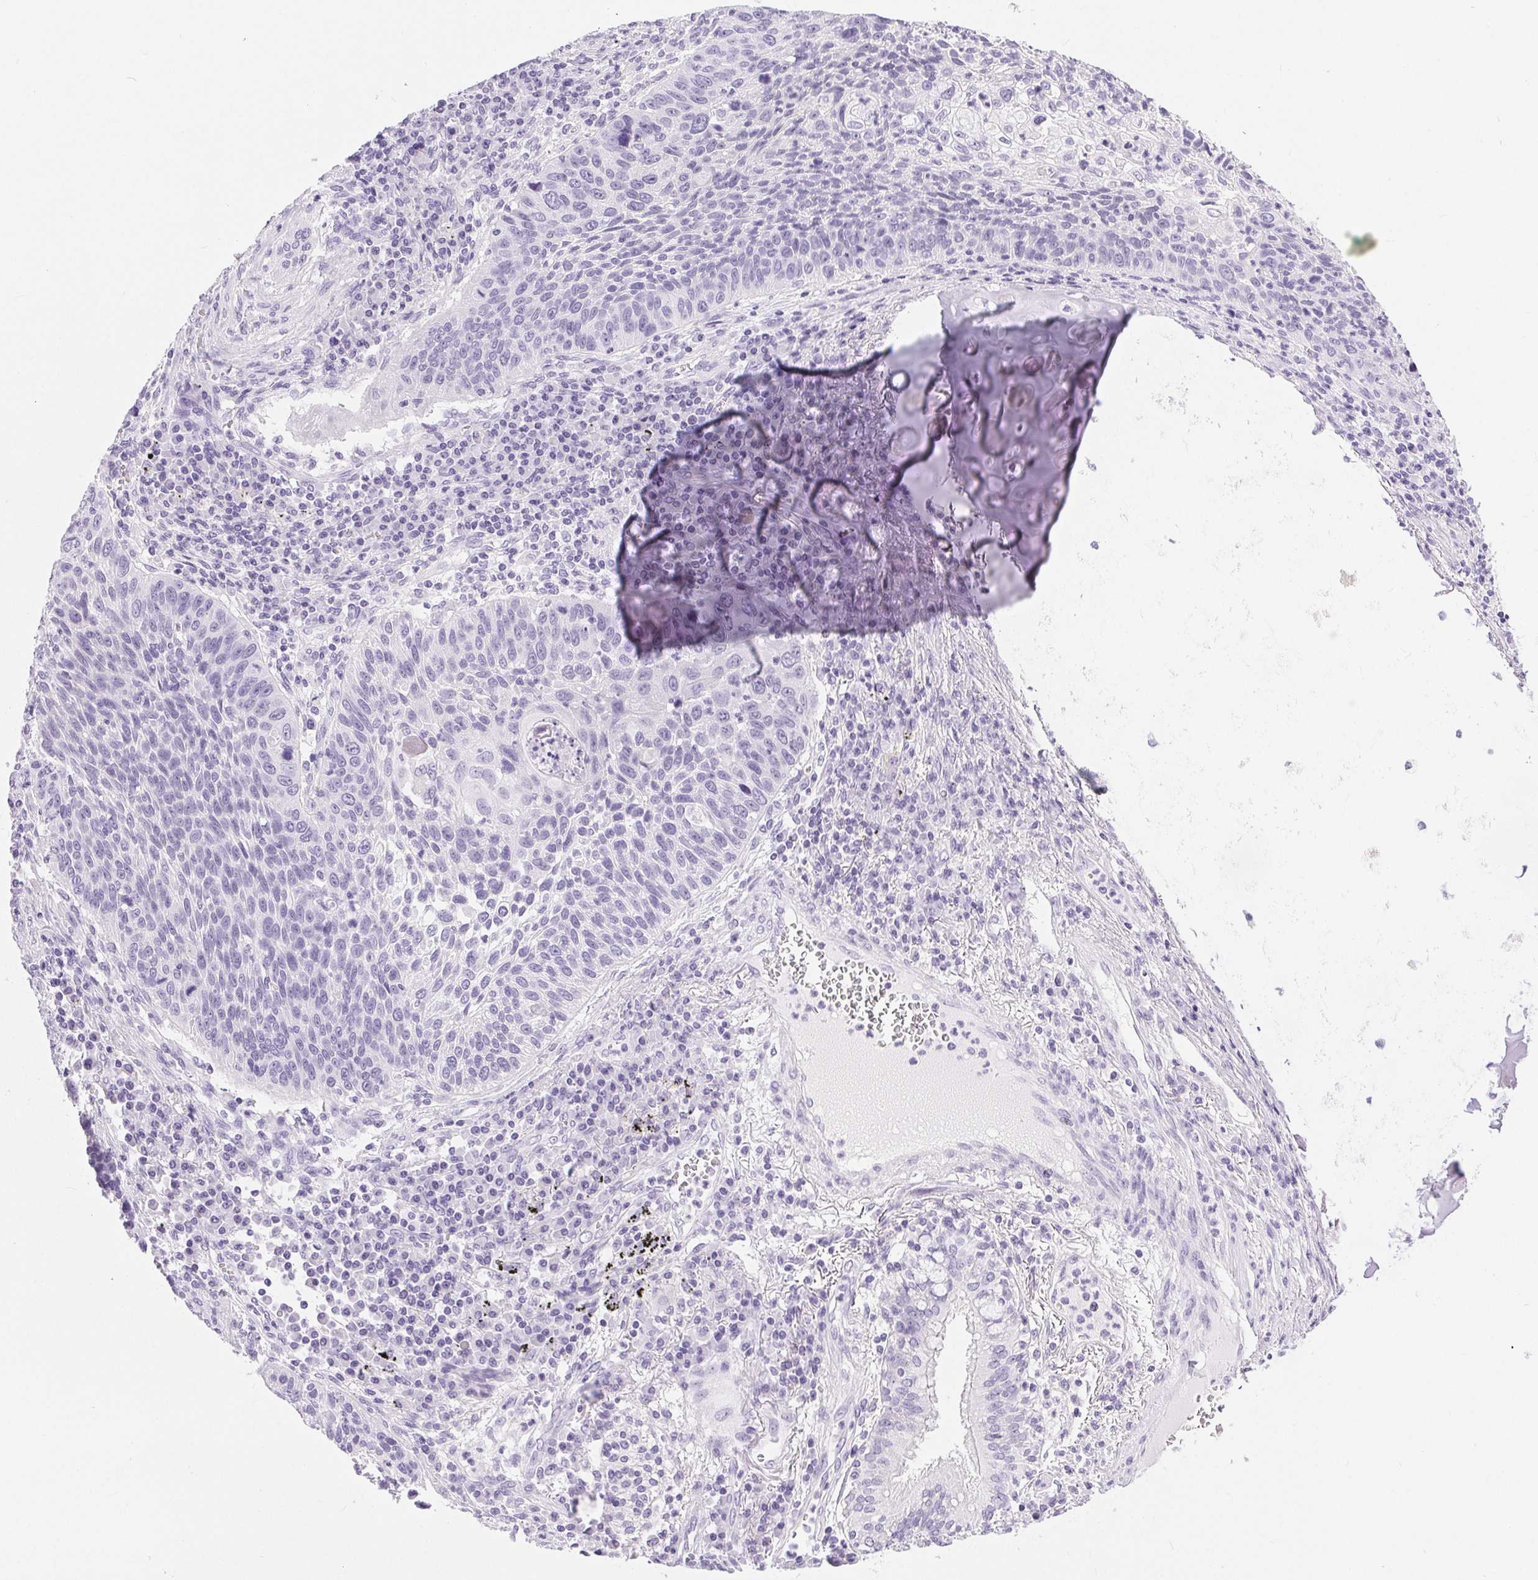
{"staining": {"intensity": "negative", "quantity": "none", "location": "none"}, "tissue": "lung cancer", "cell_type": "Tumor cells", "image_type": "cancer", "snomed": [{"axis": "morphology", "description": "Squamous cell carcinoma, NOS"}, {"axis": "morphology", "description": "Squamous cell carcinoma, metastatic, NOS"}, {"axis": "topography", "description": "Lung"}, {"axis": "topography", "description": "Pleura, NOS"}], "caption": "An image of human metastatic squamous cell carcinoma (lung) is negative for staining in tumor cells.", "gene": "XDH", "patient": {"sex": "male", "age": 72}}